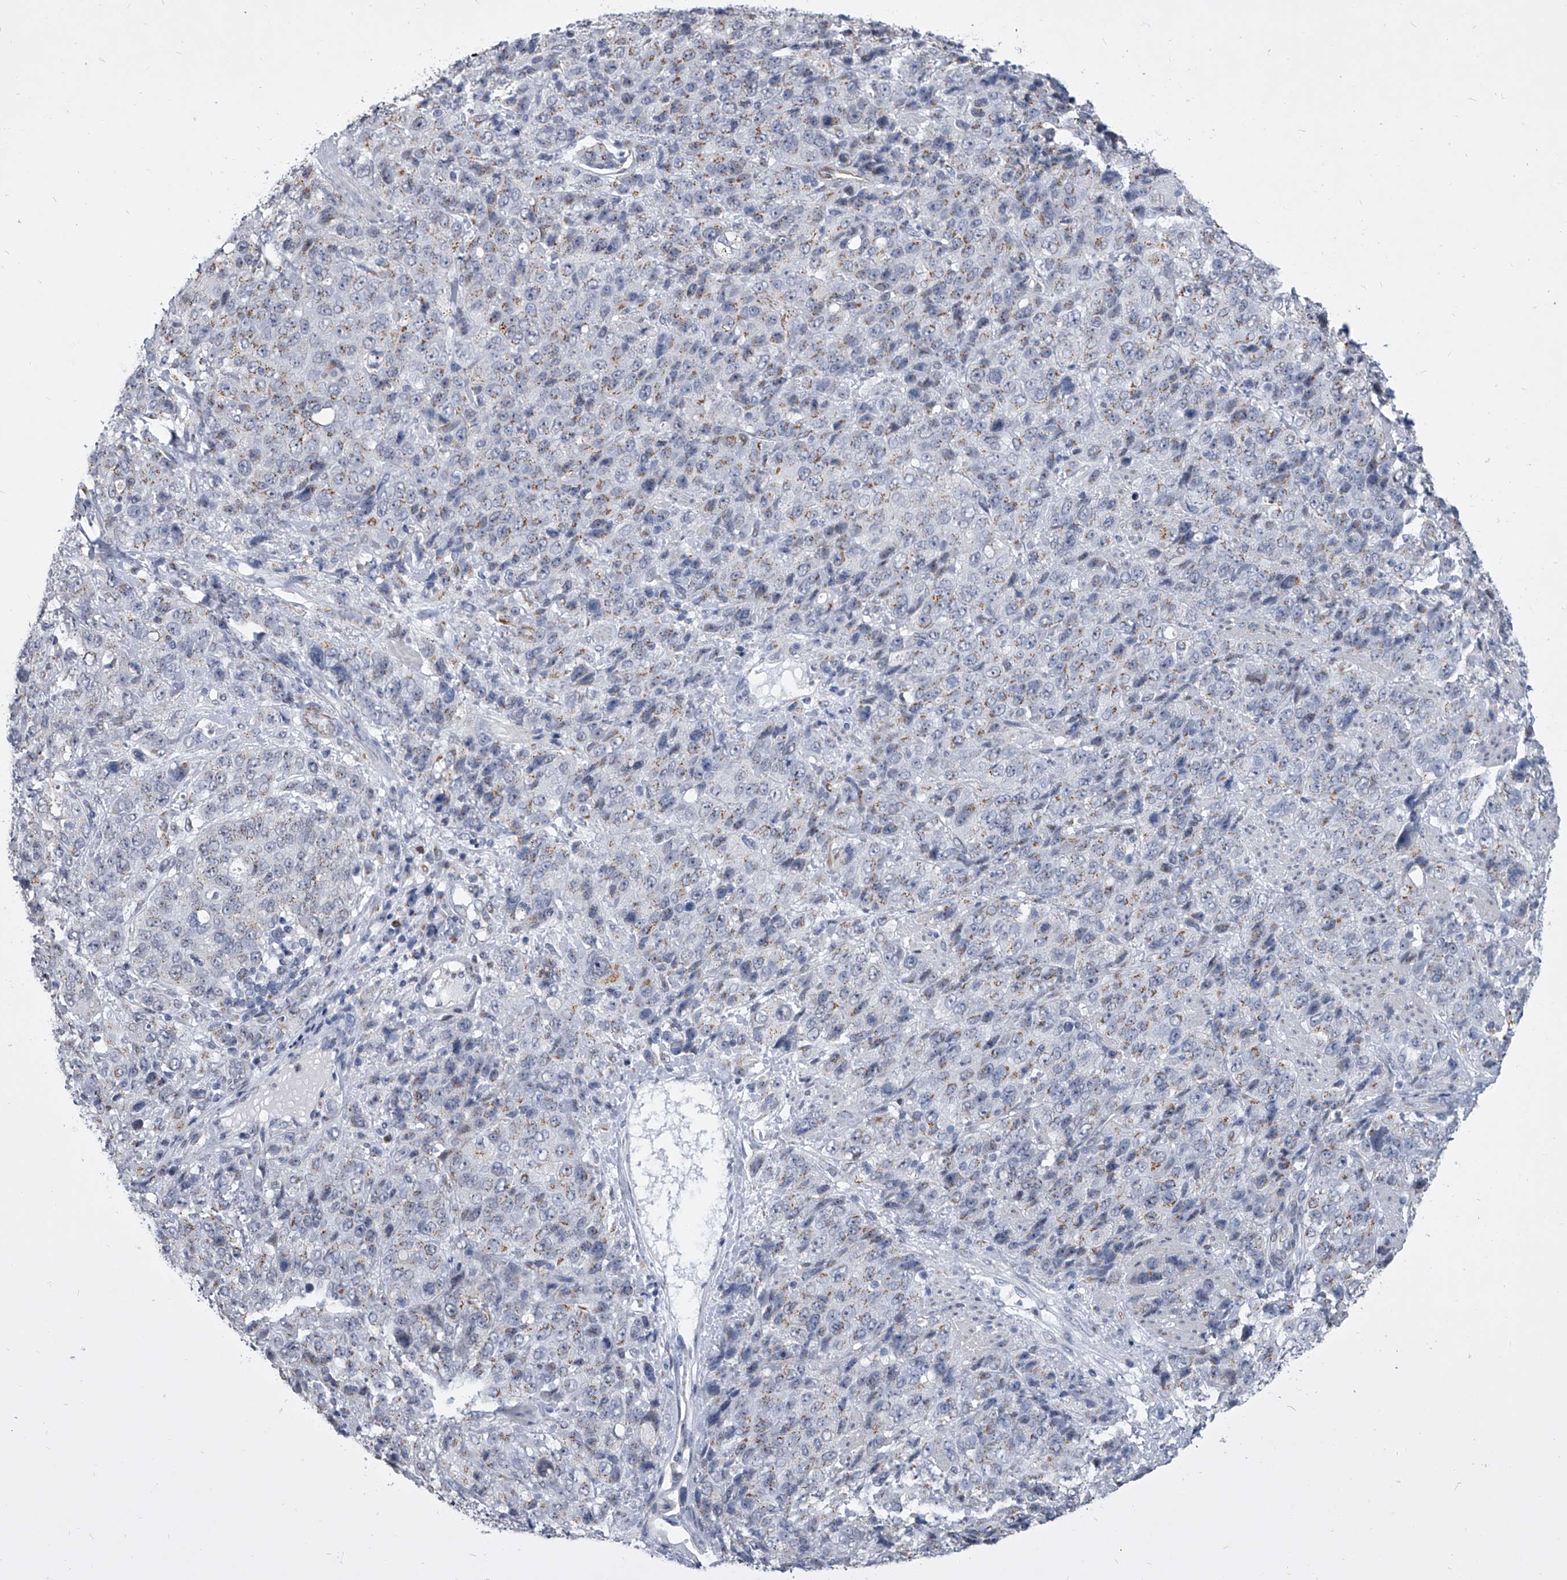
{"staining": {"intensity": "weak", "quantity": "25%-75%", "location": "cytoplasmic/membranous"}, "tissue": "stomach cancer", "cell_type": "Tumor cells", "image_type": "cancer", "snomed": [{"axis": "morphology", "description": "Adenocarcinoma, NOS"}, {"axis": "topography", "description": "Stomach"}], "caption": "A high-resolution micrograph shows IHC staining of stomach cancer, which shows weak cytoplasmic/membranous positivity in about 25%-75% of tumor cells. (DAB (3,3'-diaminobenzidine) IHC with brightfield microscopy, high magnification).", "gene": "EVA1C", "patient": {"sex": "male", "age": 48}}